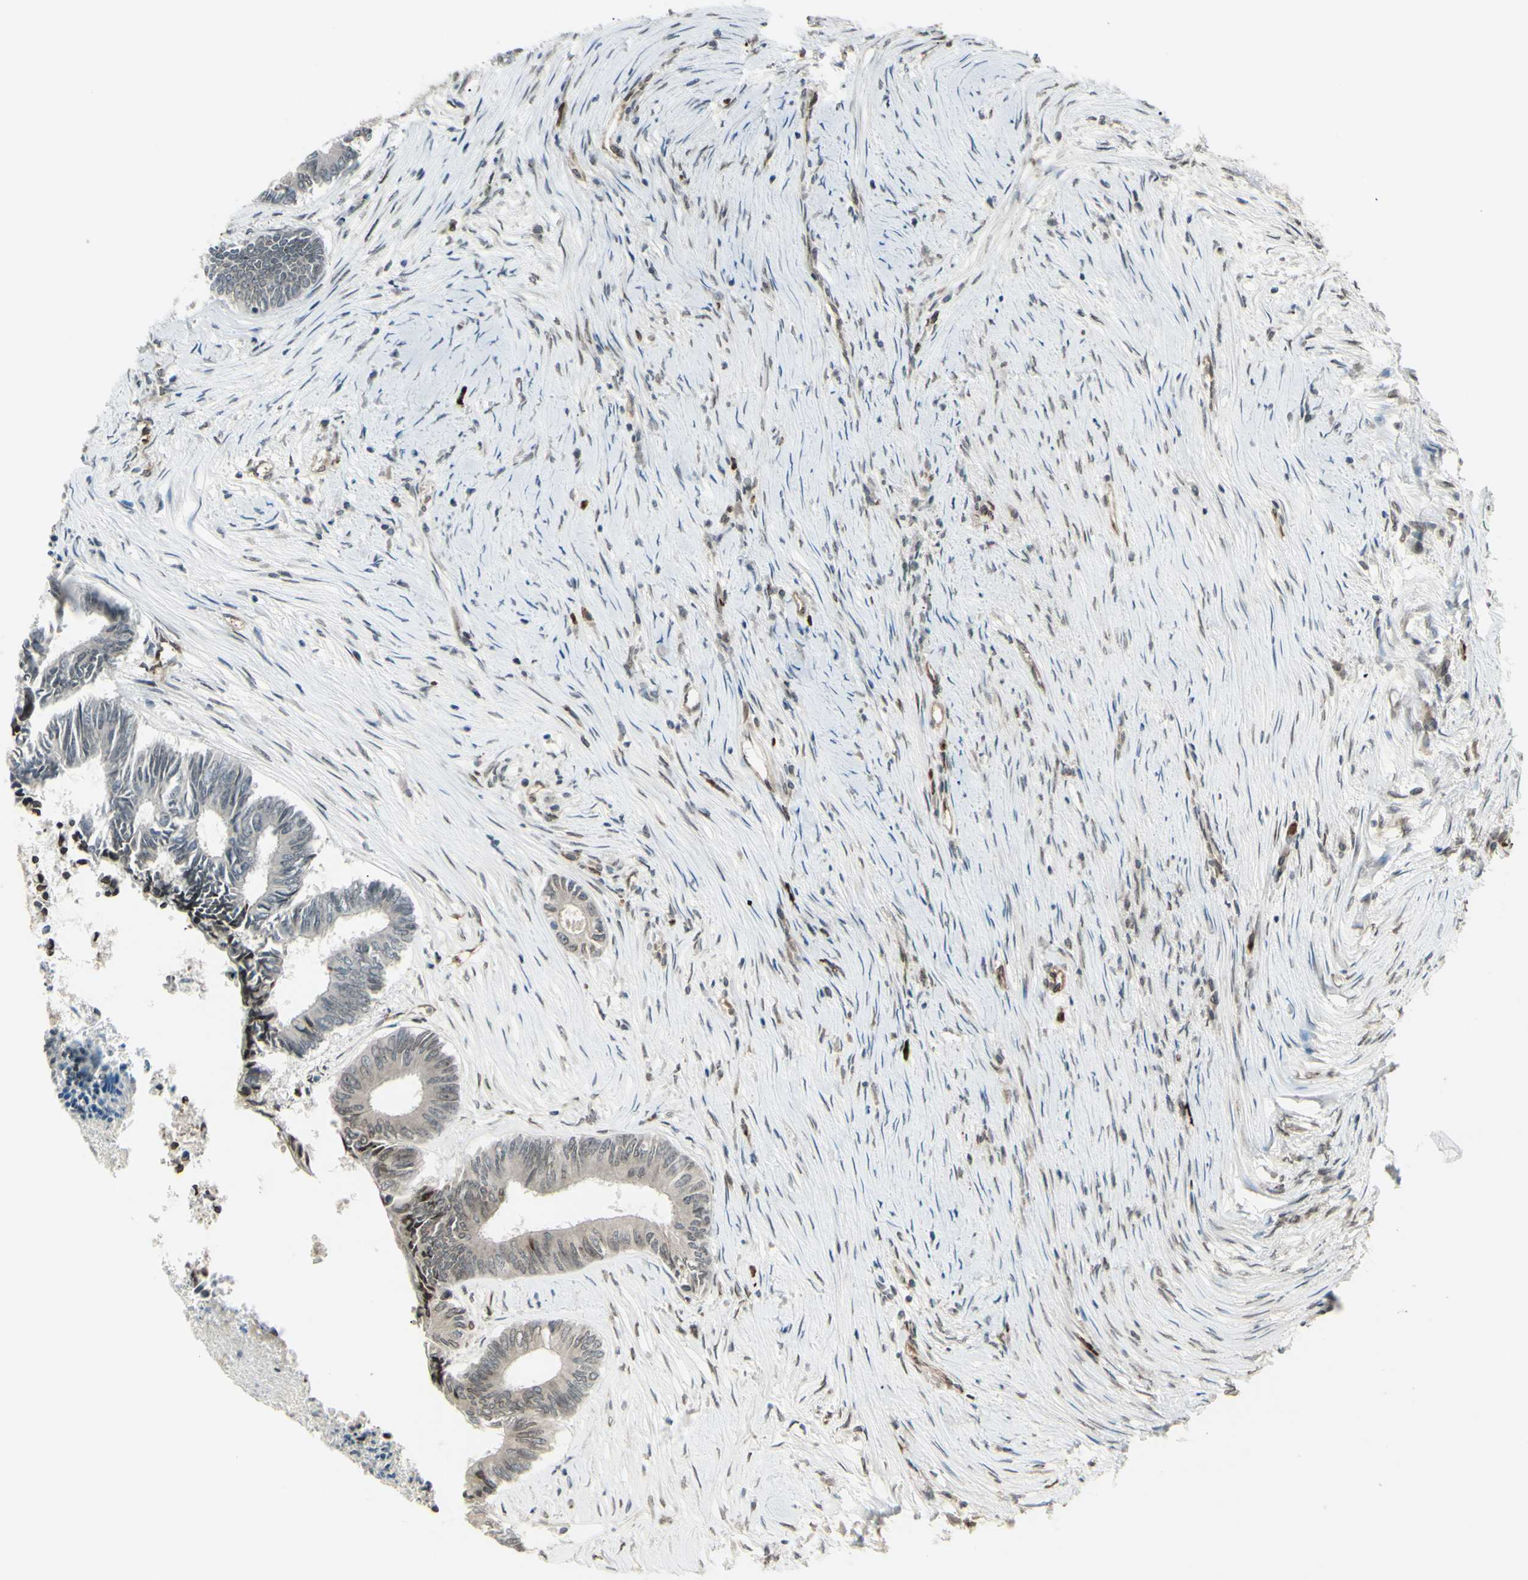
{"staining": {"intensity": "negative", "quantity": "none", "location": "none"}, "tissue": "colorectal cancer", "cell_type": "Tumor cells", "image_type": "cancer", "snomed": [{"axis": "morphology", "description": "Adenocarcinoma, NOS"}, {"axis": "topography", "description": "Rectum"}], "caption": "A high-resolution photomicrograph shows immunohistochemistry (IHC) staining of colorectal adenocarcinoma, which displays no significant expression in tumor cells.", "gene": "MLF2", "patient": {"sex": "male", "age": 63}}